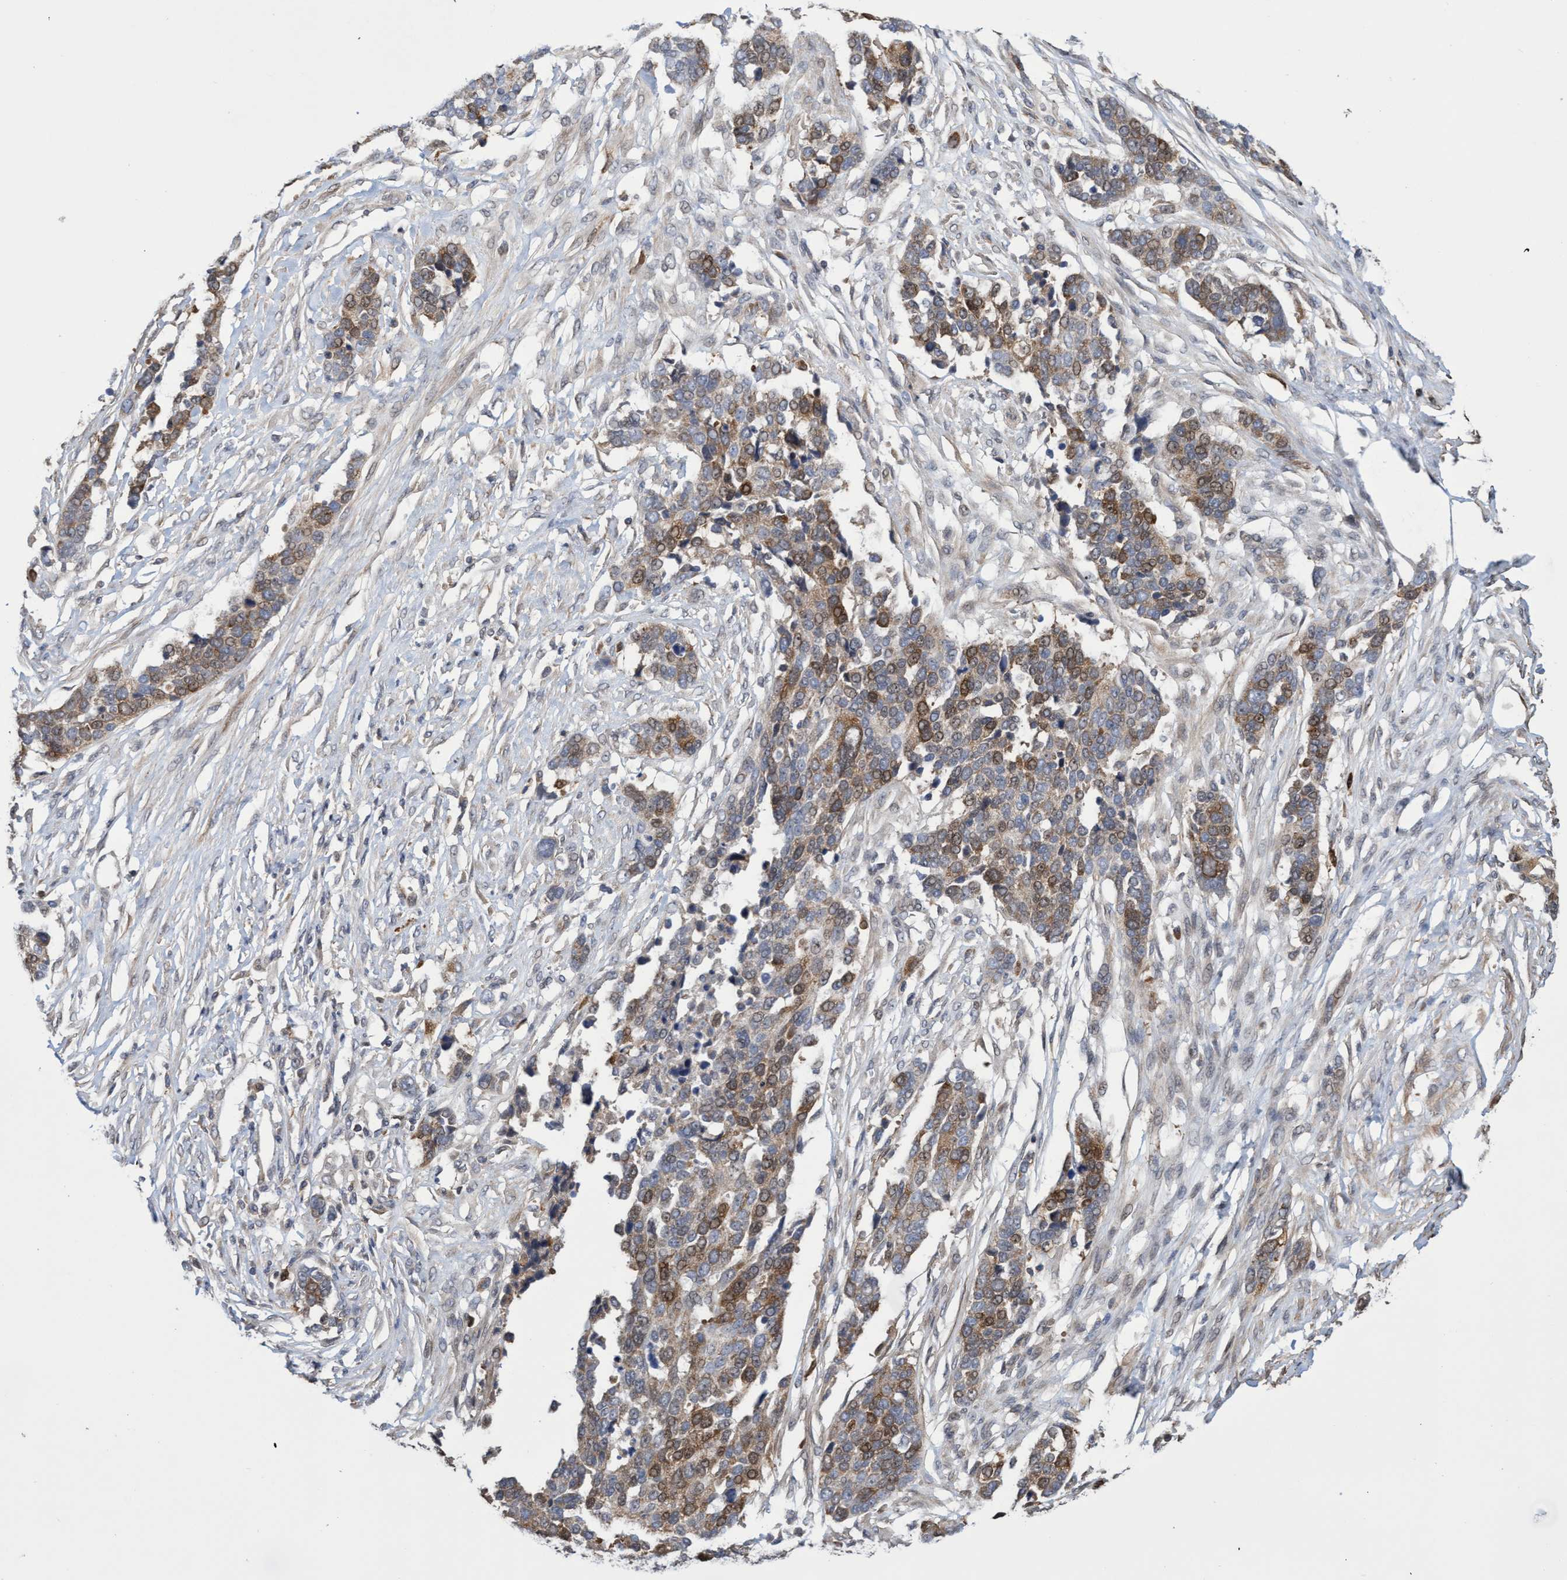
{"staining": {"intensity": "moderate", "quantity": ">75%", "location": "cytoplasmic/membranous,nuclear"}, "tissue": "ovarian cancer", "cell_type": "Tumor cells", "image_type": "cancer", "snomed": [{"axis": "morphology", "description": "Cystadenocarcinoma, serous, NOS"}, {"axis": "topography", "description": "Ovary"}], "caption": "Moderate cytoplasmic/membranous and nuclear protein positivity is present in about >75% of tumor cells in serous cystadenocarcinoma (ovarian). The staining was performed using DAB (3,3'-diaminobenzidine), with brown indicating positive protein expression. Nuclei are stained blue with hematoxylin.", "gene": "SLBP", "patient": {"sex": "female", "age": 44}}